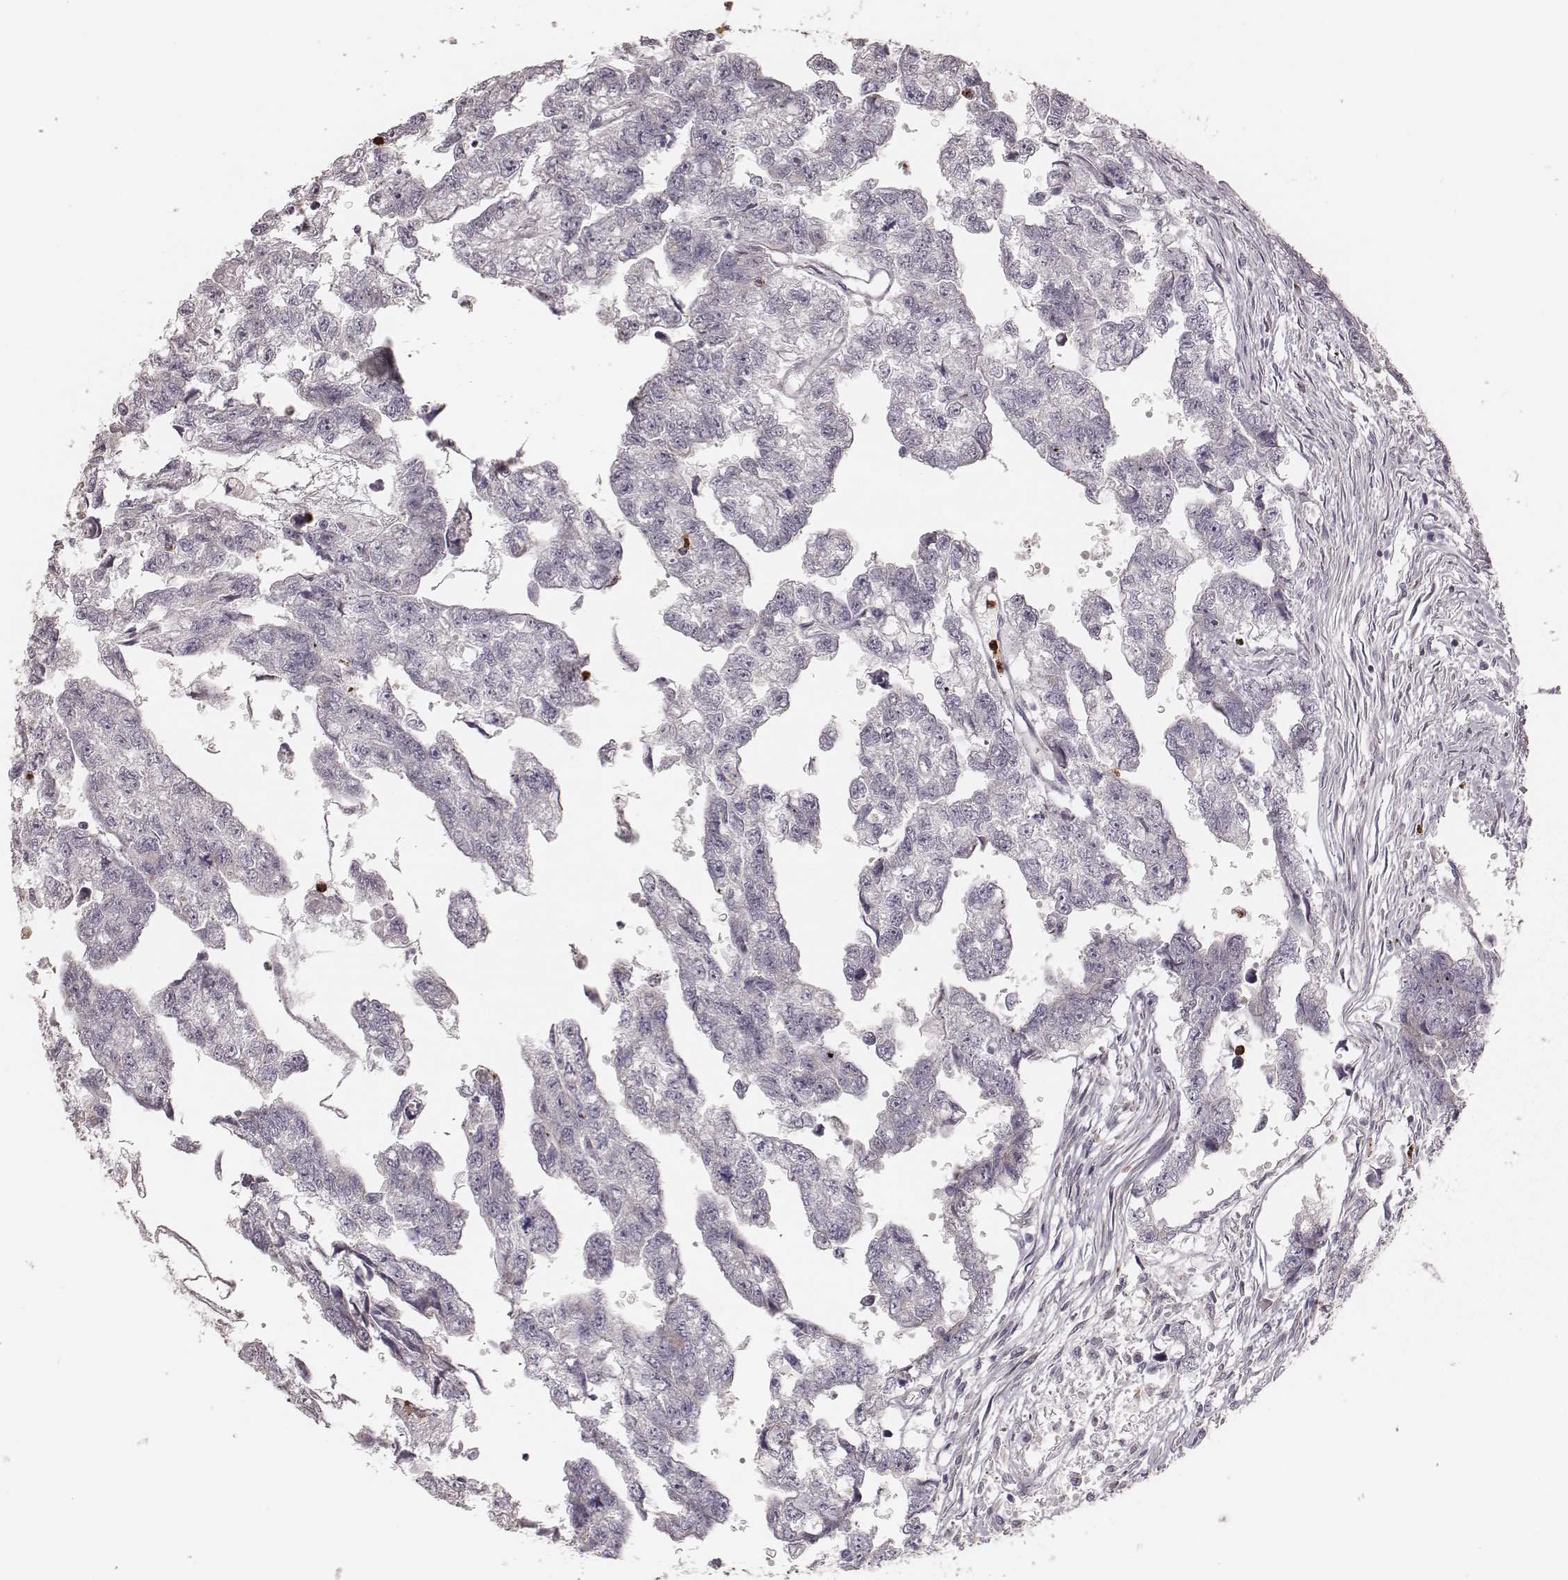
{"staining": {"intensity": "negative", "quantity": "none", "location": "none"}, "tissue": "testis cancer", "cell_type": "Tumor cells", "image_type": "cancer", "snomed": [{"axis": "morphology", "description": "Carcinoma, Embryonal, NOS"}, {"axis": "morphology", "description": "Teratoma, malignant, NOS"}, {"axis": "topography", "description": "Testis"}], "caption": "Human testis cancer stained for a protein using immunohistochemistry (IHC) shows no positivity in tumor cells.", "gene": "ABCA7", "patient": {"sex": "male", "age": 44}}